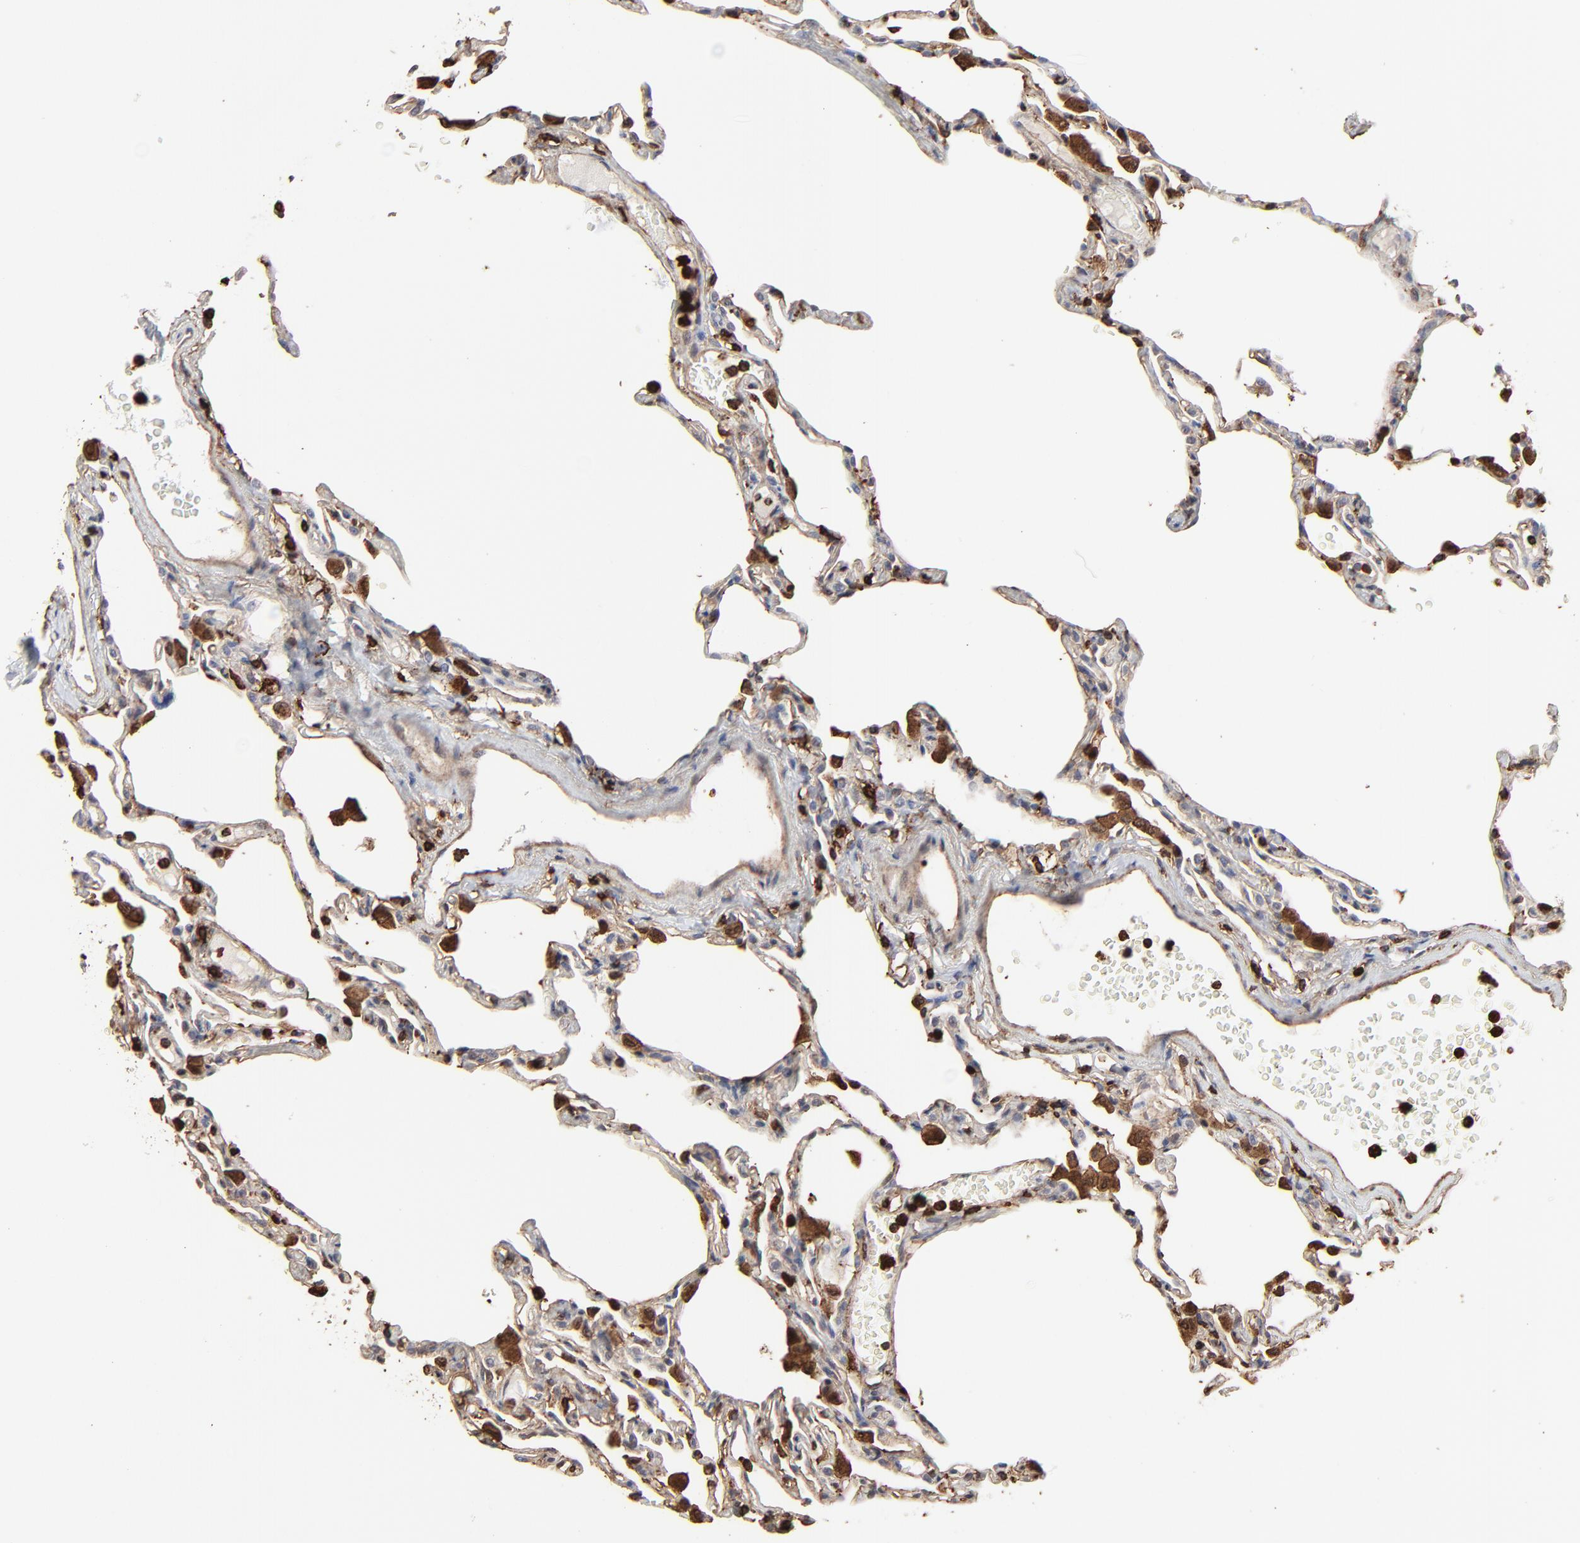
{"staining": {"intensity": "moderate", "quantity": "25%-75%", "location": "nuclear"}, "tissue": "lung", "cell_type": "Alveolar cells", "image_type": "normal", "snomed": [{"axis": "morphology", "description": "Normal tissue, NOS"}, {"axis": "topography", "description": "Lung"}], "caption": "Protein staining of unremarkable lung exhibits moderate nuclear positivity in about 25%-75% of alveolar cells. (brown staining indicates protein expression, while blue staining denotes nuclei).", "gene": "SLC6A14", "patient": {"sex": "female", "age": 49}}